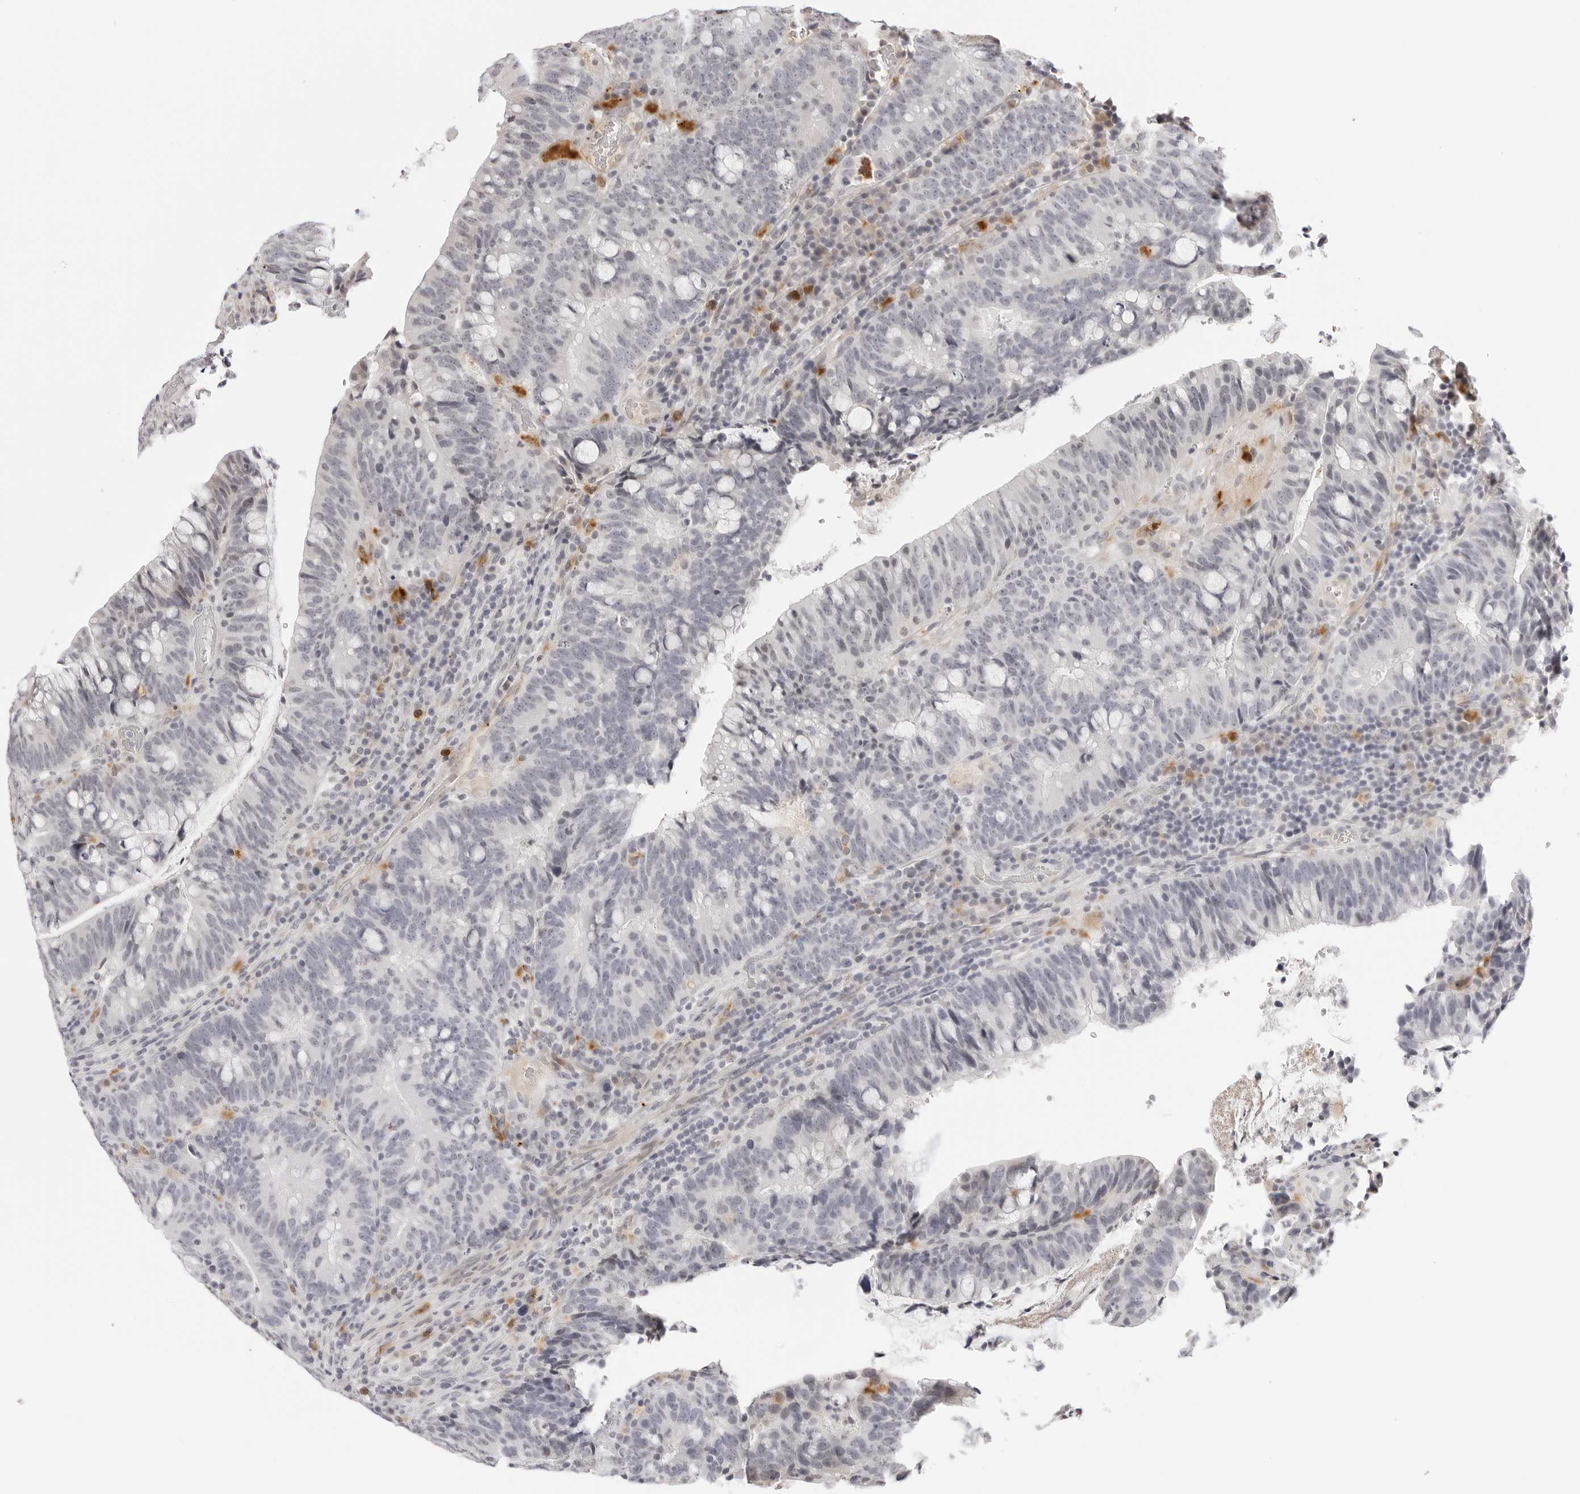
{"staining": {"intensity": "negative", "quantity": "none", "location": "none"}, "tissue": "colorectal cancer", "cell_type": "Tumor cells", "image_type": "cancer", "snomed": [{"axis": "morphology", "description": "Adenocarcinoma, NOS"}, {"axis": "topography", "description": "Colon"}], "caption": "An image of human colorectal adenocarcinoma is negative for staining in tumor cells.", "gene": "STRADB", "patient": {"sex": "female", "age": 66}}